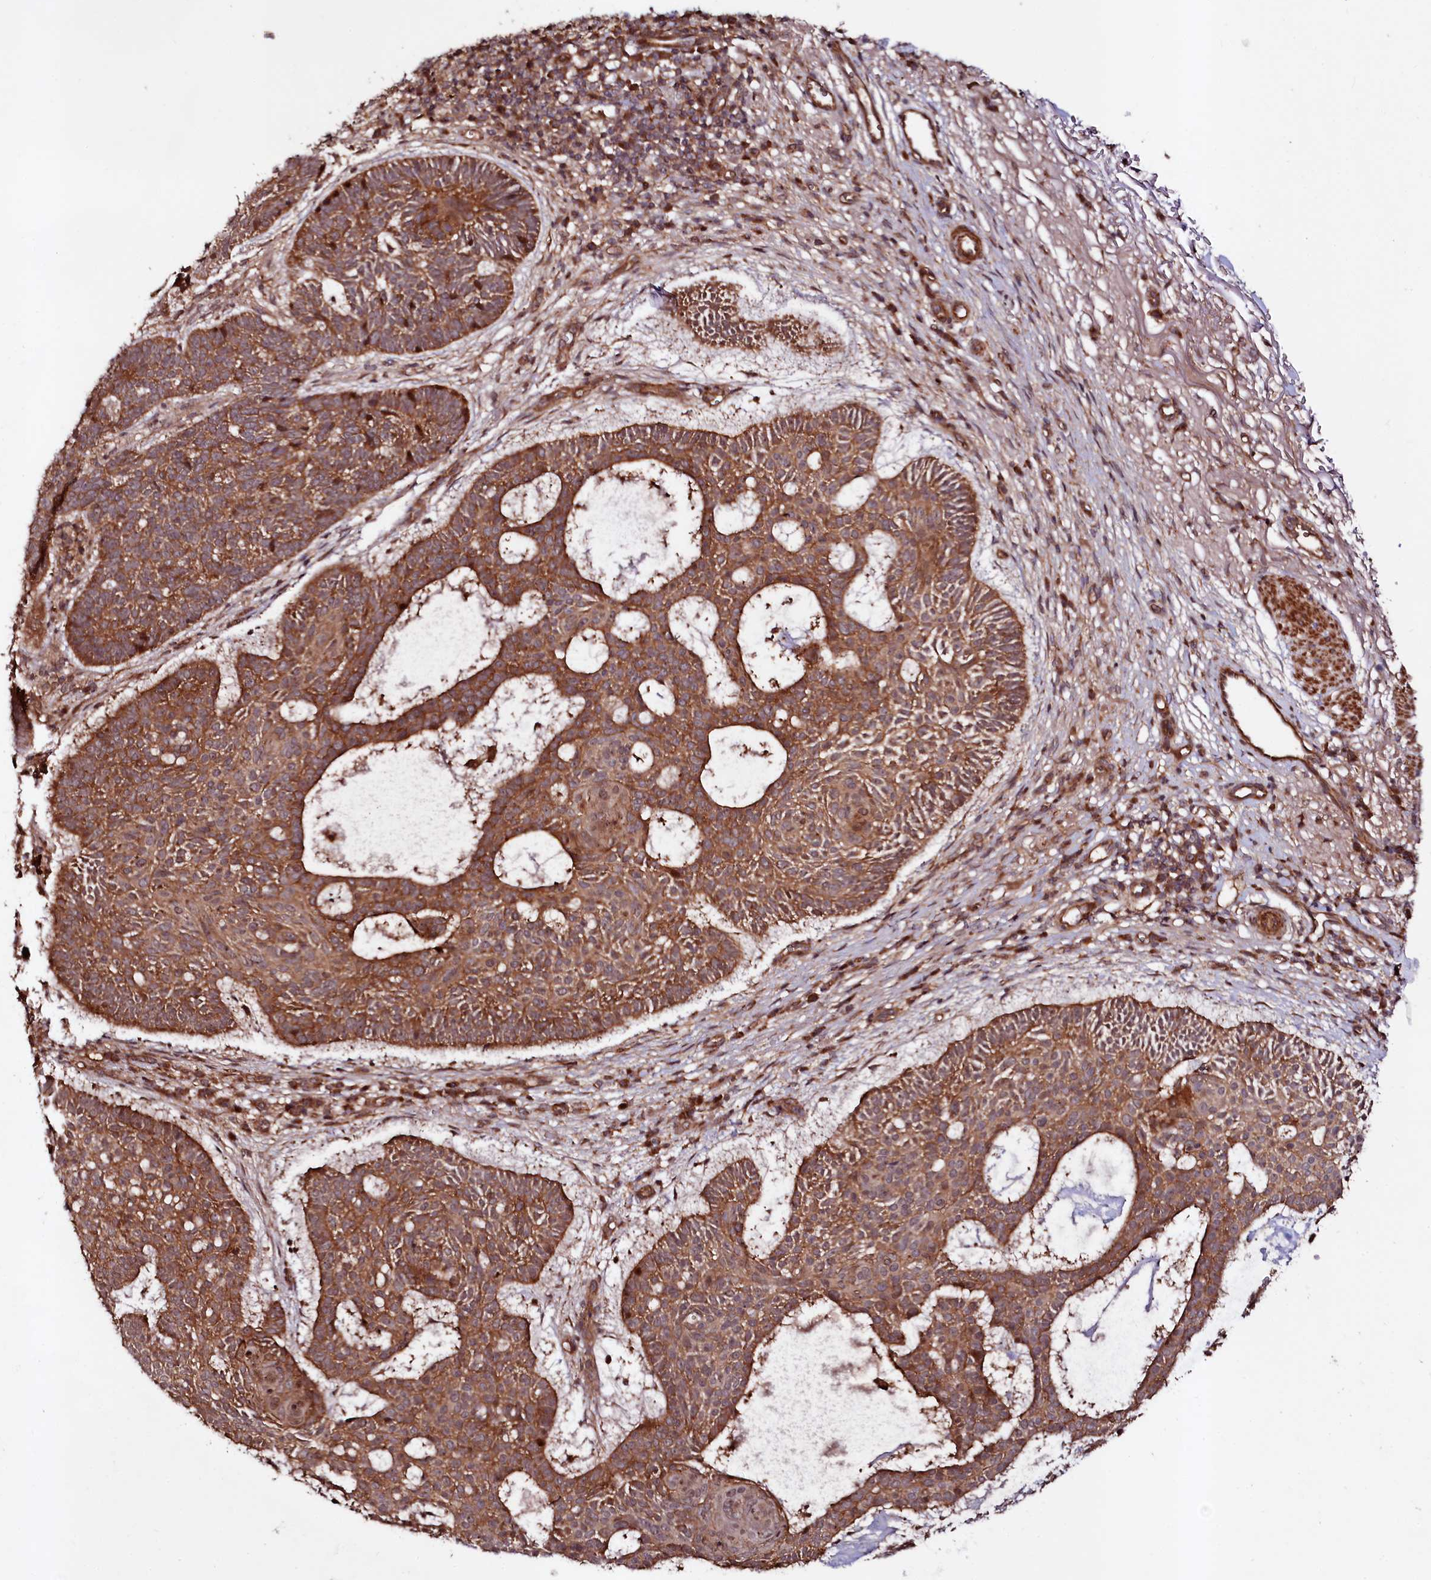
{"staining": {"intensity": "strong", "quantity": ">75%", "location": "cytoplasmic/membranous"}, "tissue": "skin cancer", "cell_type": "Tumor cells", "image_type": "cancer", "snomed": [{"axis": "morphology", "description": "Basal cell carcinoma"}, {"axis": "topography", "description": "Skin"}], "caption": "Skin cancer stained with immunohistochemistry exhibits strong cytoplasmic/membranous positivity in about >75% of tumor cells.", "gene": "NEDD1", "patient": {"sex": "male", "age": 85}}